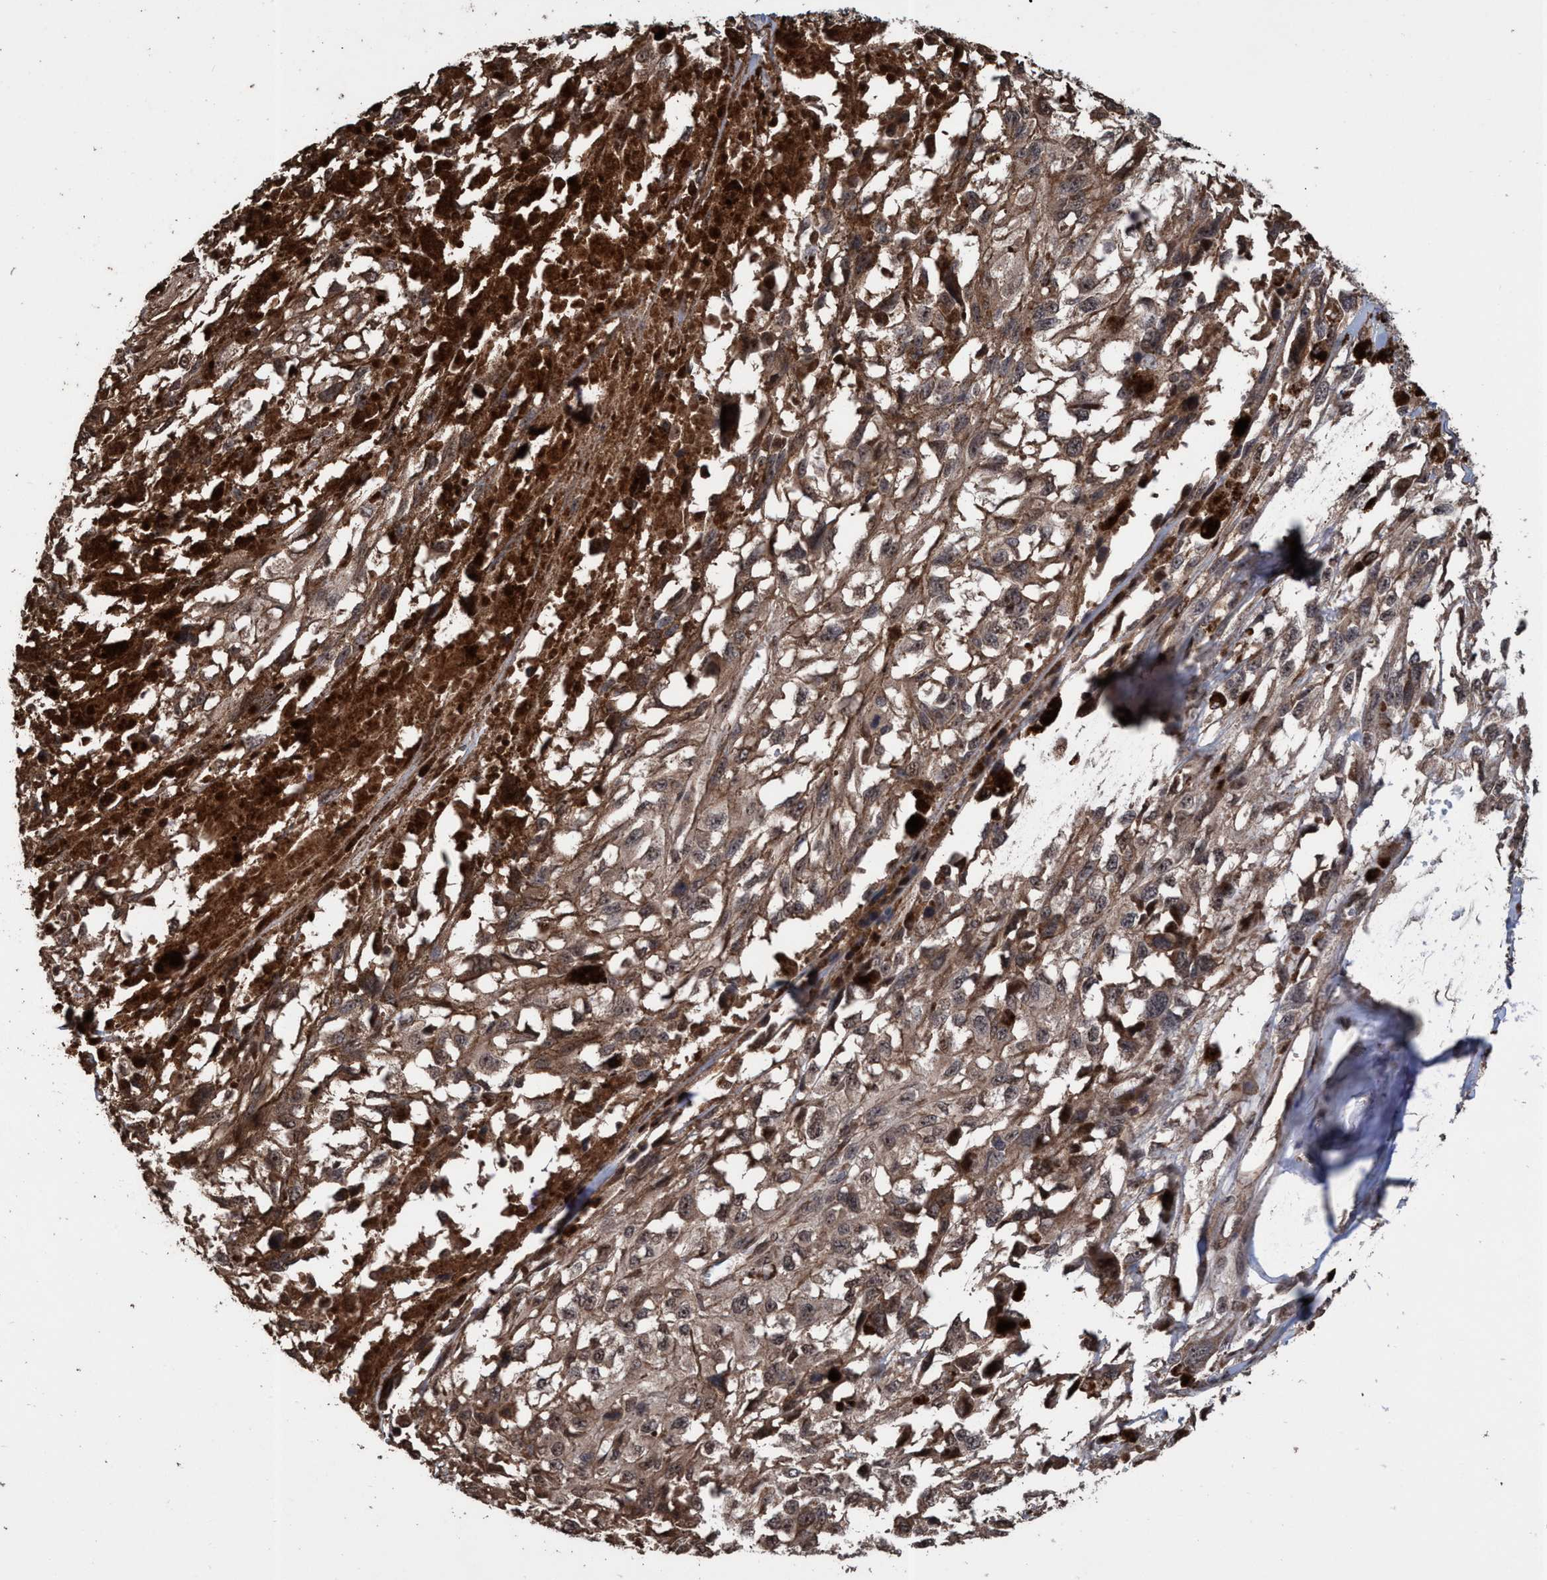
{"staining": {"intensity": "weak", "quantity": ">75%", "location": "cytoplasmic/membranous,nuclear"}, "tissue": "melanoma", "cell_type": "Tumor cells", "image_type": "cancer", "snomed": [{"axis": "morphology", "description": "Malignant melanoma, Metastatic site"}, {"axis": "topography", "description": "Lymph node"}], "caption": "Tumor cells exhibit low levels of weak cytoplasmic/membranous and nuclear staining in approximately >75% of cells in melanoma.", "gene": "TRPC7", "patient": {"sex": "male", "age": 59}}